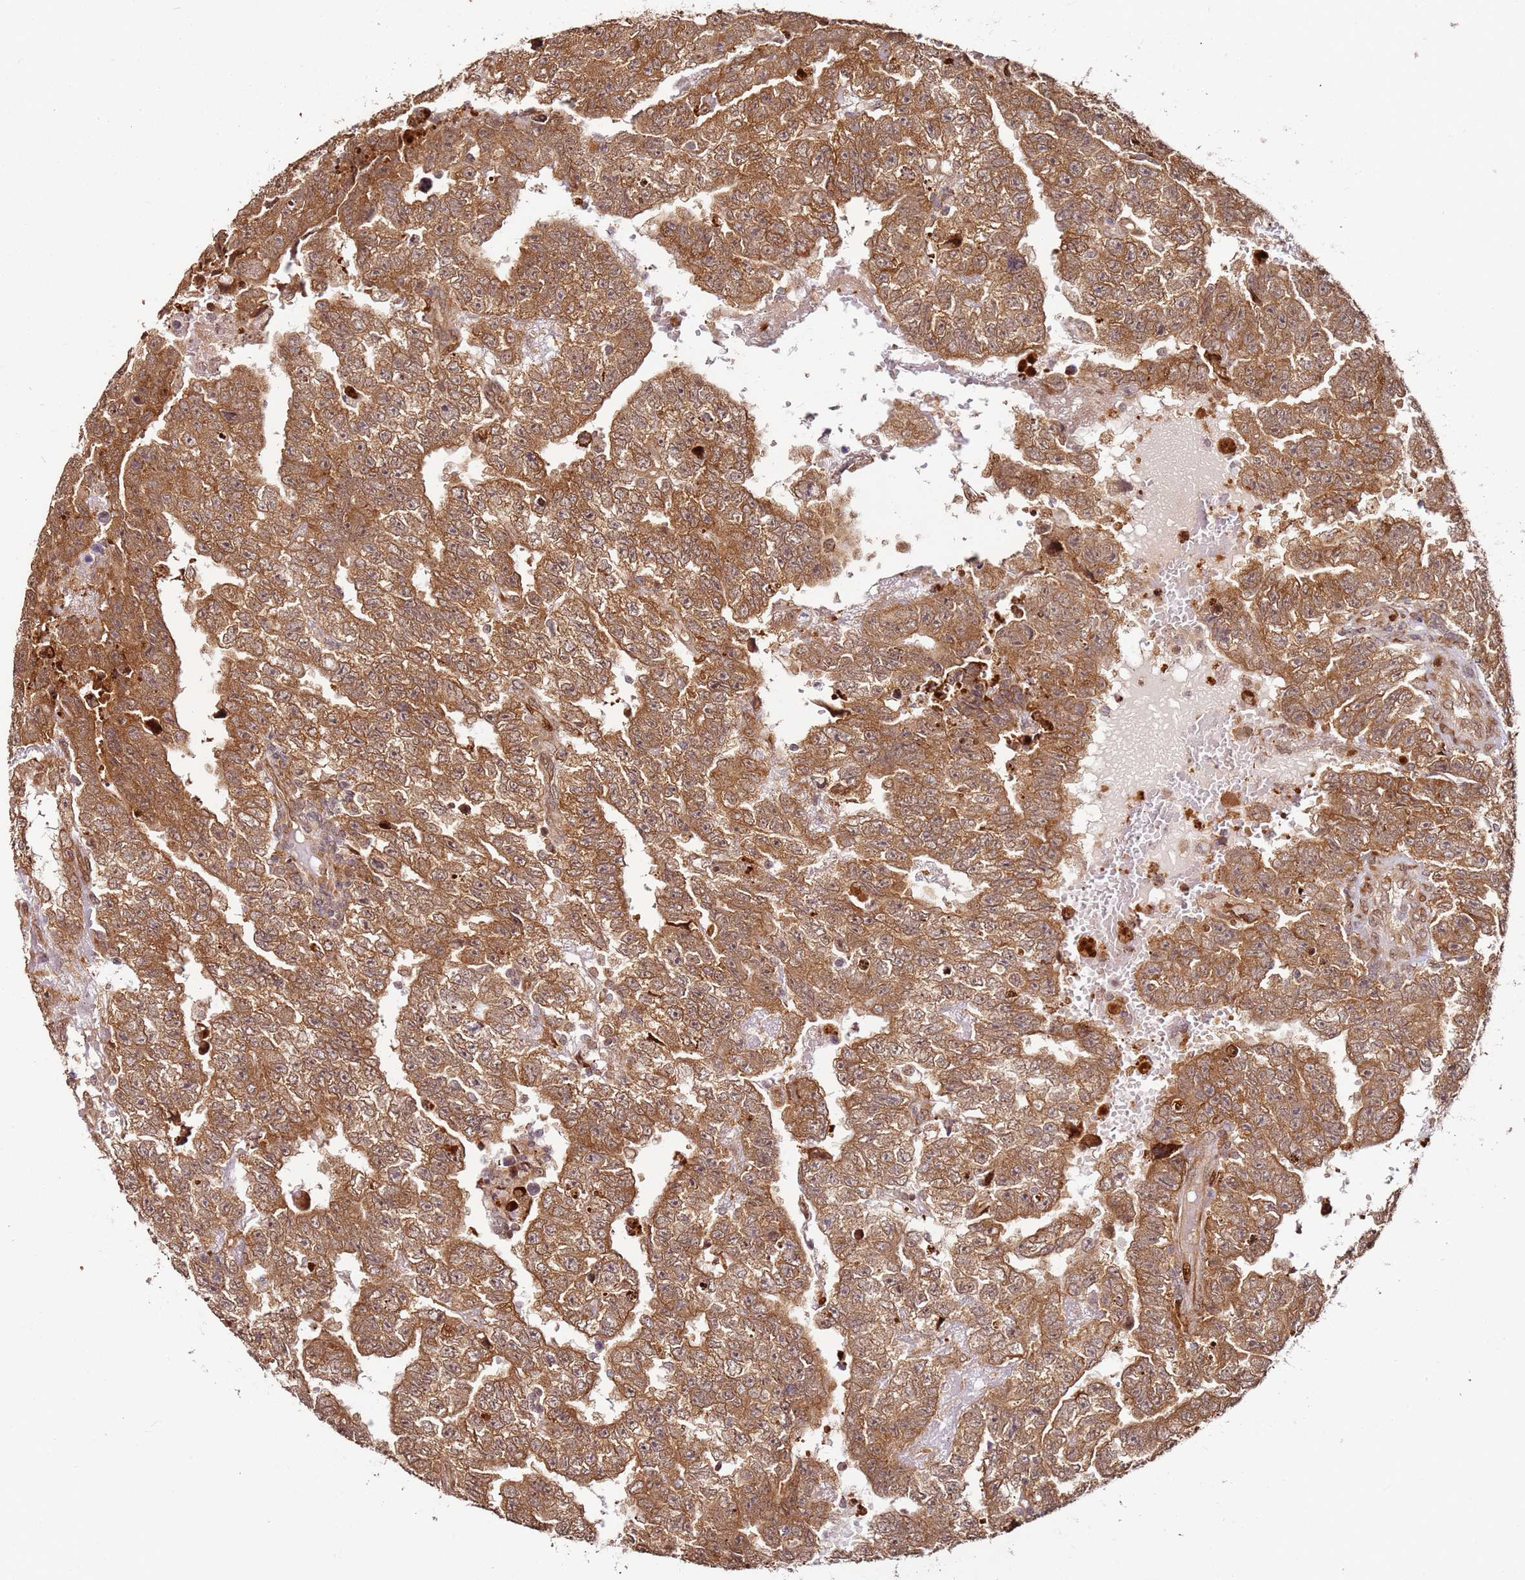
{"staining": {"intensity": "strong", "quantity": ">75%", "location": "cytoplasmic/membranous"}, "tissue": "testis cancer", "cell_type": "Tumor cells", "image_type": "cancer", "snomed": [{"axis": "morphology", "description": "Carcinoma, Embryonal, NOS"}, {"axis": "topography", "description": "Testis"}], "caption": "A brown stain labels strong cytoplasmic/membranous positivity of a protein in testis embryonal carcinoma tumor cells.", "gene": "RPS3A", "patient": {"sex": "male", "age": 25}}